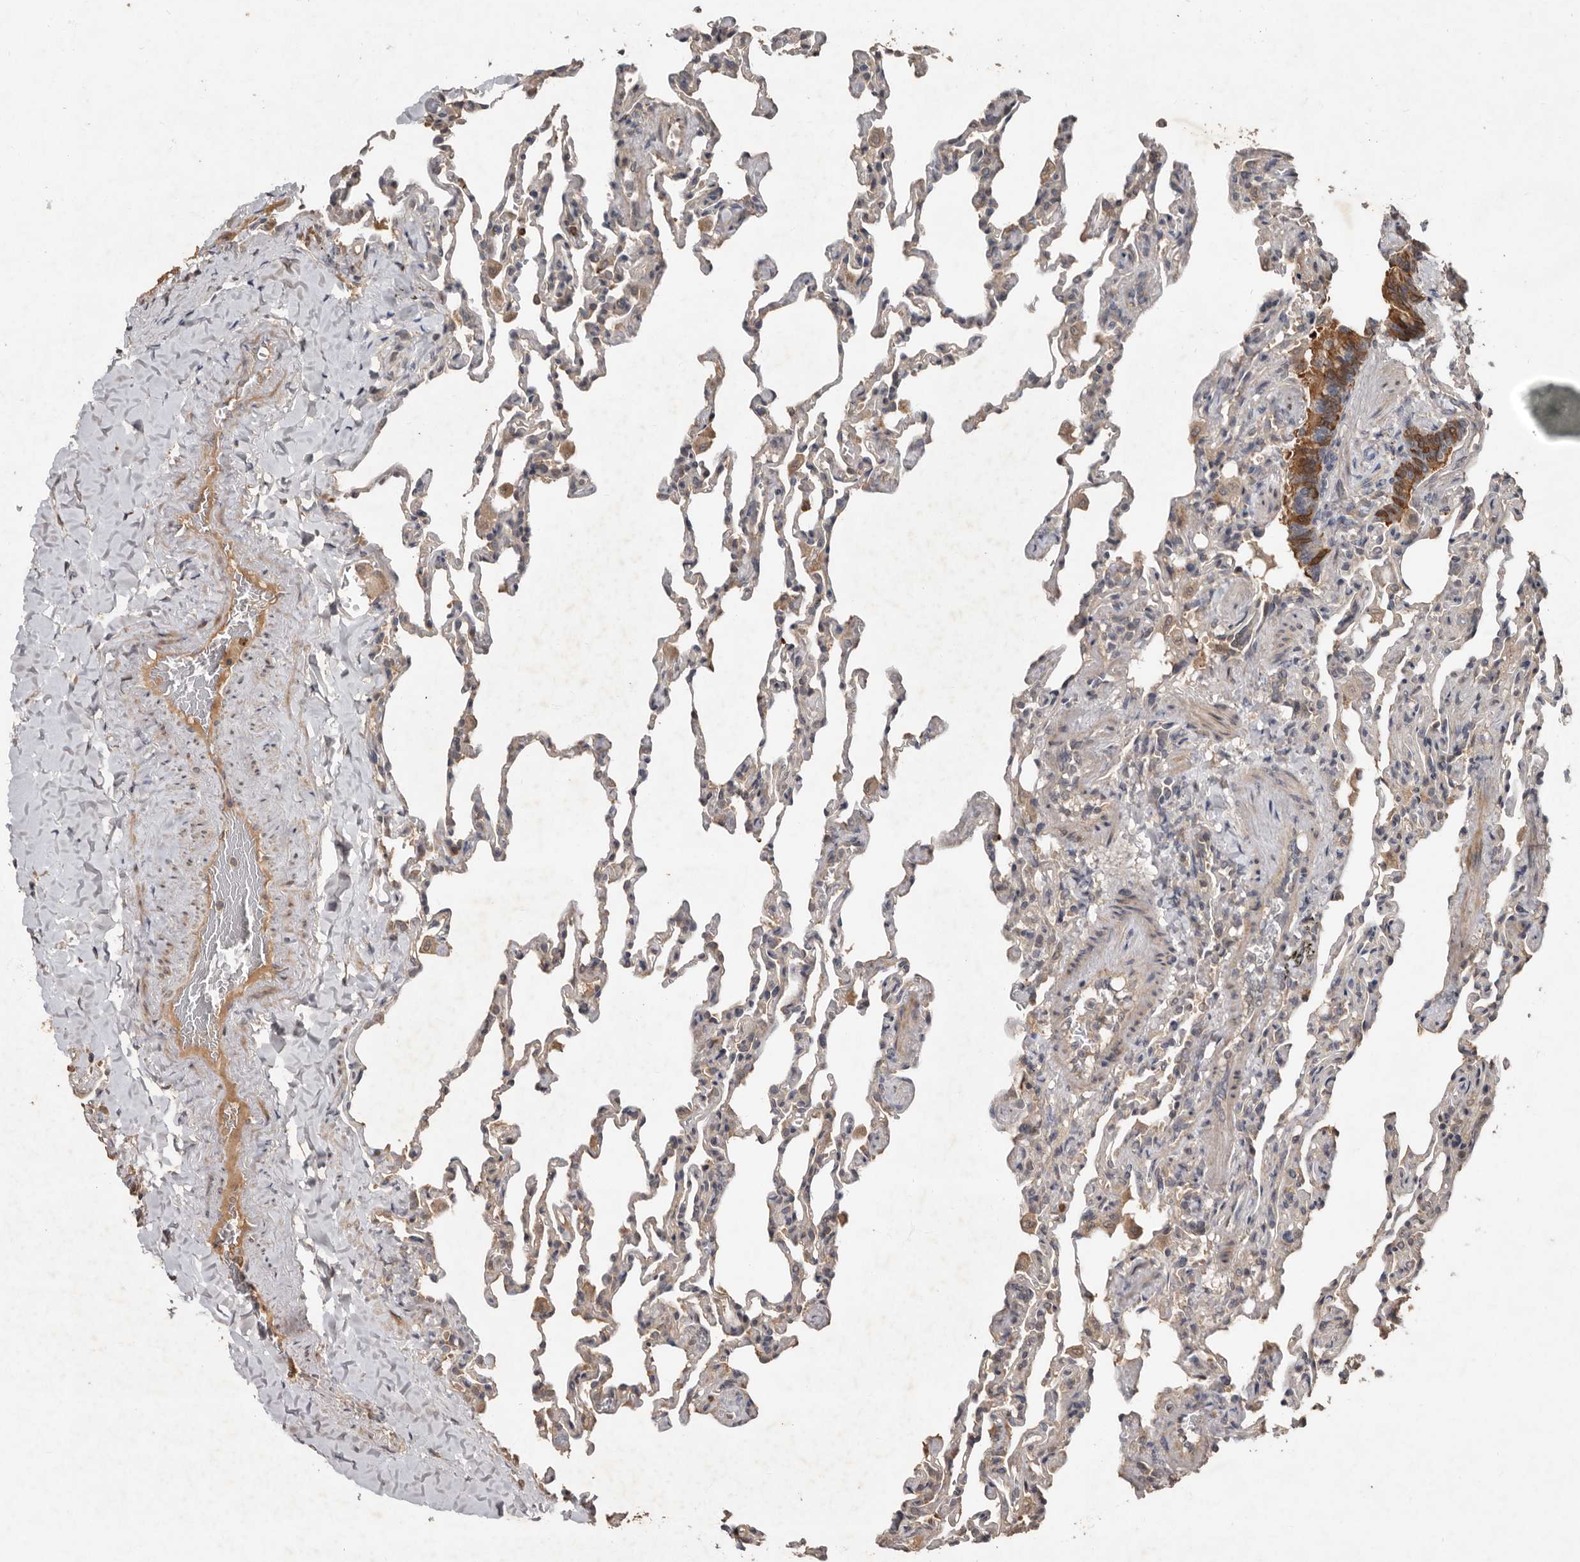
{"staining": {"intensity": "weak", "quantity": "25%-75%", "location": "cytoplasmic/membranous"}, "tissue": "lung", "cell_type": "Alveolar cells", "image_type": "normal", "snomed": [{"axis": "morphology", "description": "Normal tissue, NOS"}, {"axis": "topography", "description": "Lung"}], "caption": "Protein staining of unremarkable lung exhibits weak cytoplasmic/membranous positivity in approximately 25%-75% of alveolar cells.", "gene": "KIF26B", "patient": {"sex": "male", "age": 20}}